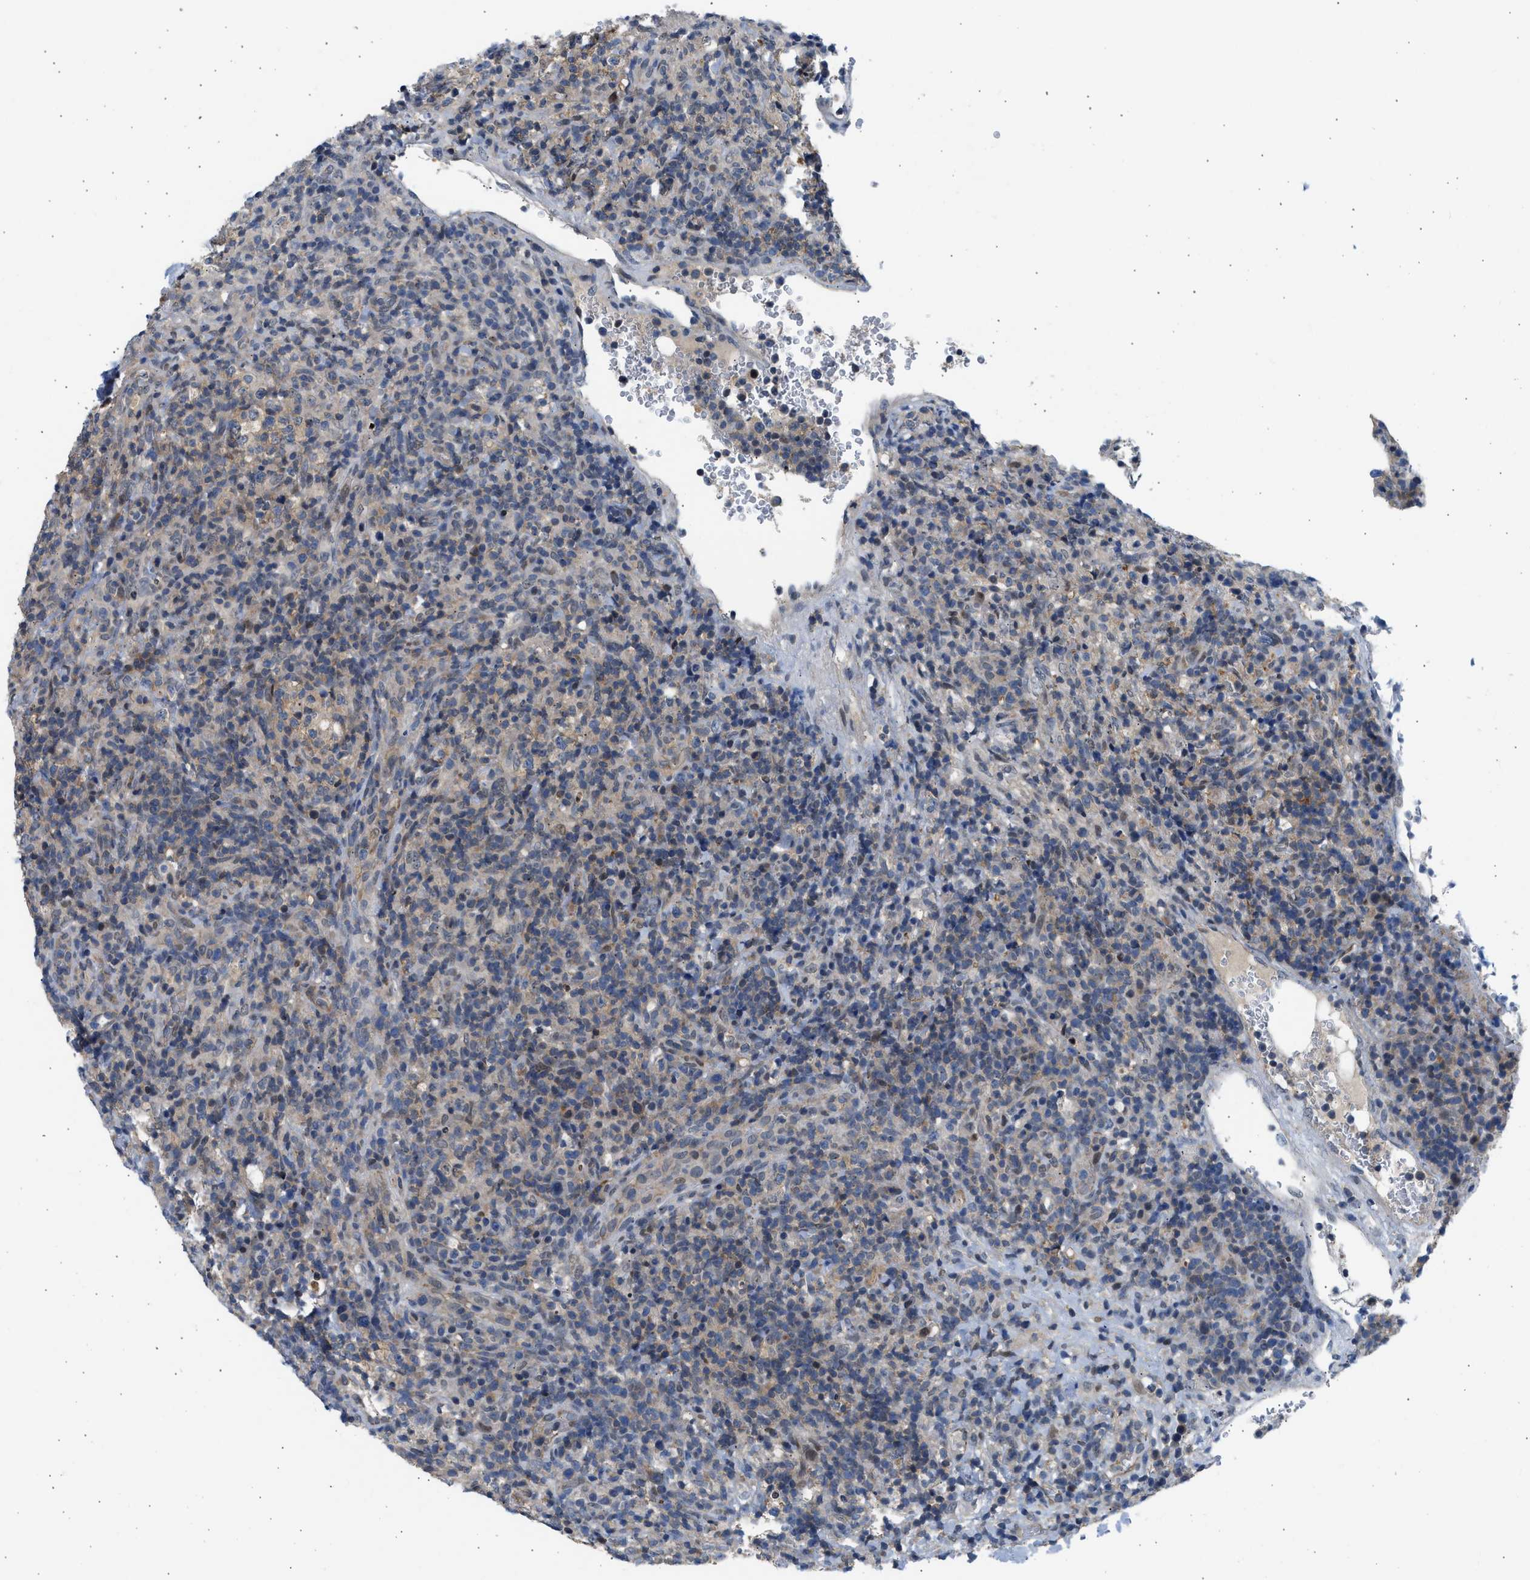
{"staining": {"intensity": "moderate", "quantity": "<25%", "location": "cytoplasmic/membranous"}, "tissue": "lymphoma", "cell_type": "Tumor cells", "image_type": "cancer", "snomed": [{"axis": "morphology", "description": "Malignant lymphoma, non-Hodgkin's type, High grade"}, {"axis": "topography", "description": "Lymph node"}], "caption": "Moderate cytoplasmic/membranous positivity for a protein is present in about <25% of tumor cells of malignant lymphoma, non-Hodgkin's type (high-grade) using immunohistochemistry (IHC).", "gene": "OLIG3", "patient": {"sex": "female", "age": 76}}